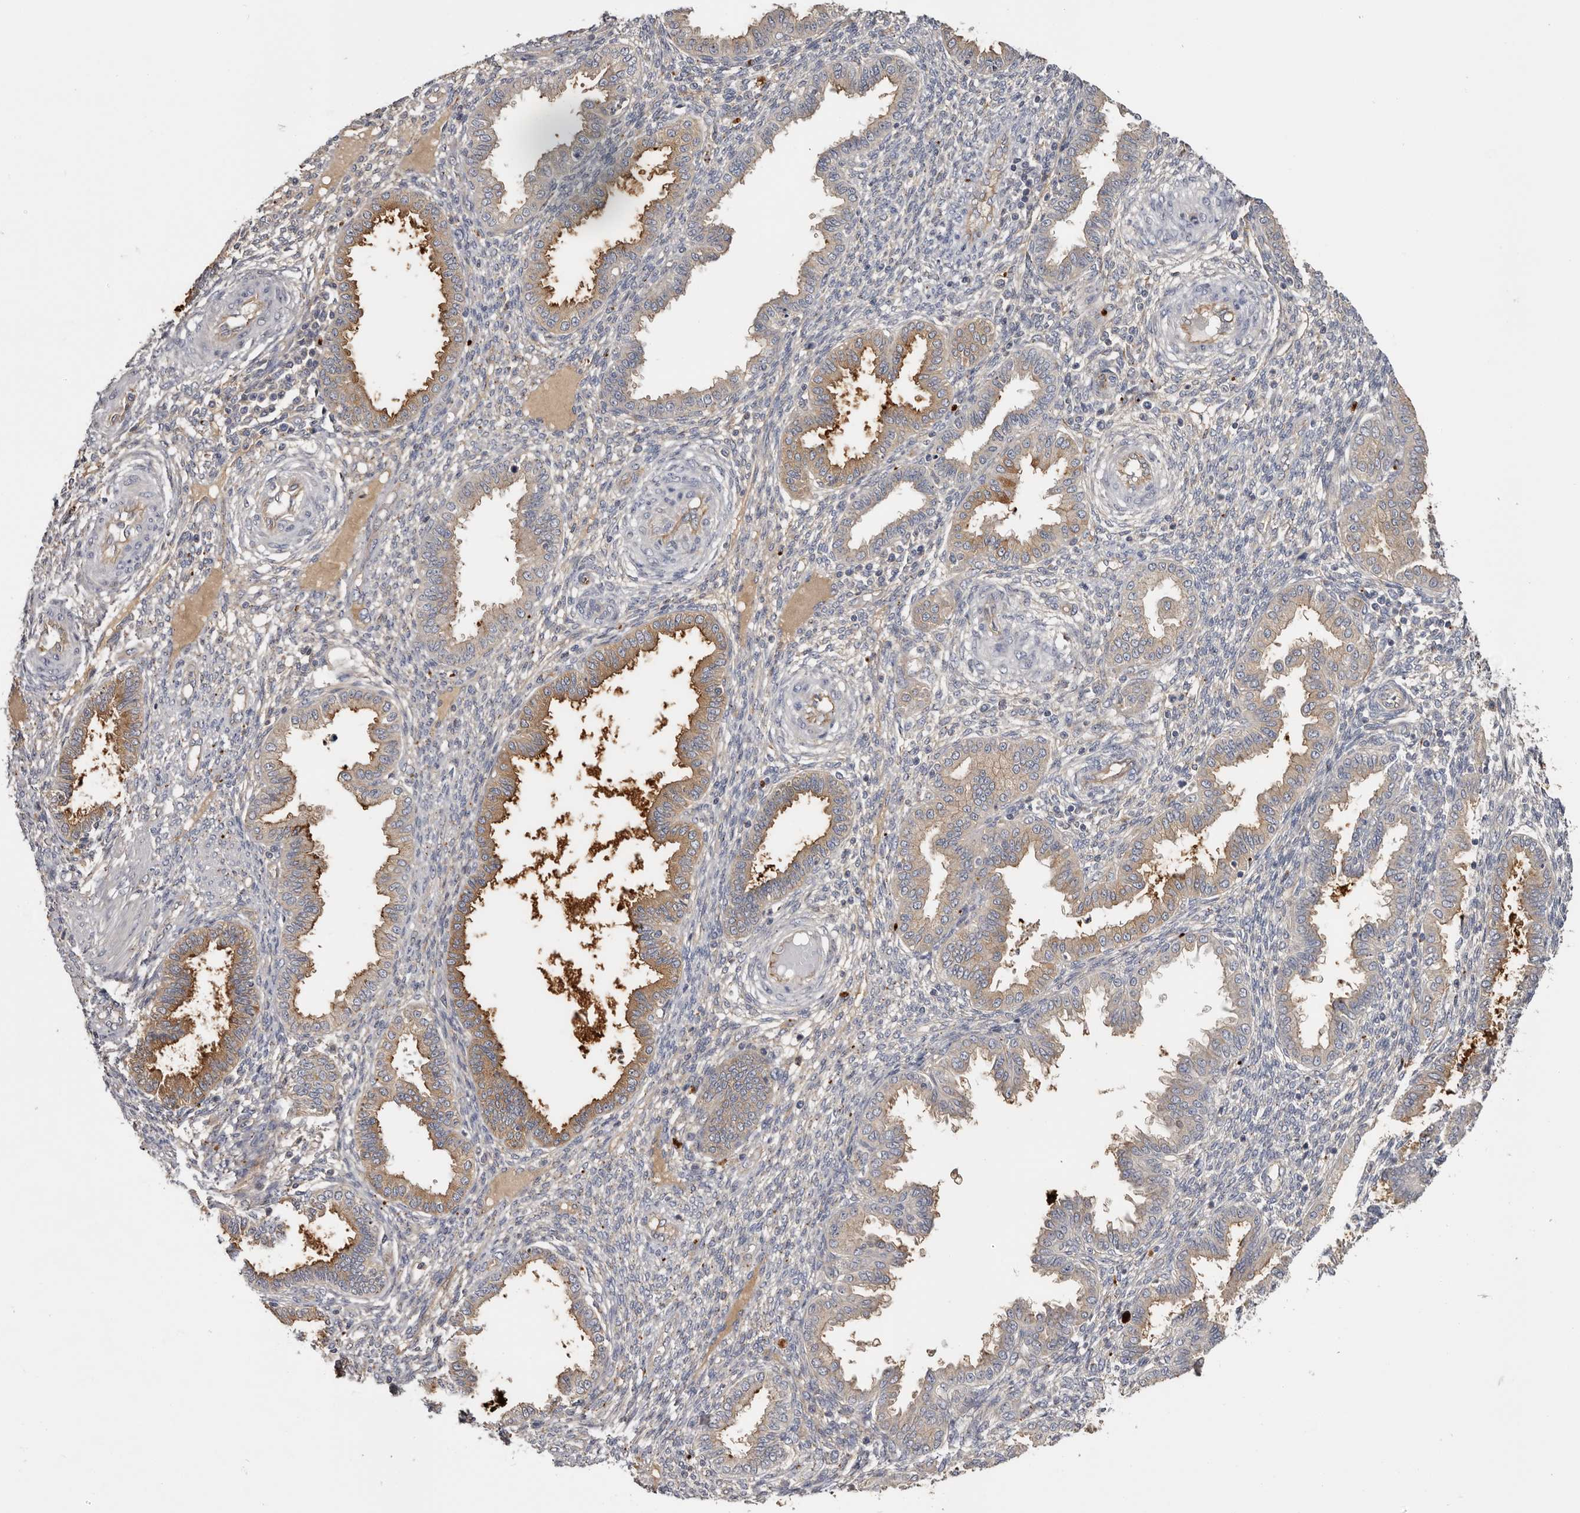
{"staining": {"intensity": "negative", "quantity": "none", "location": "none"}, "tissue": "endometrium", "cell_type": "Cells in endometrial stroma", "image_type": "normal", "snomed": [{"axis": "morphology", "description": "Normal tissue, NOS"}, {"axis": "topography", "description": "Endometrium"}], "caption": "Human endometrium stained for a protein using immunohistochemistry exhibits no staining in cells in endometrial stroma.", "gene": "INKA2", "patient": {"sex": "female", "age": 33}}